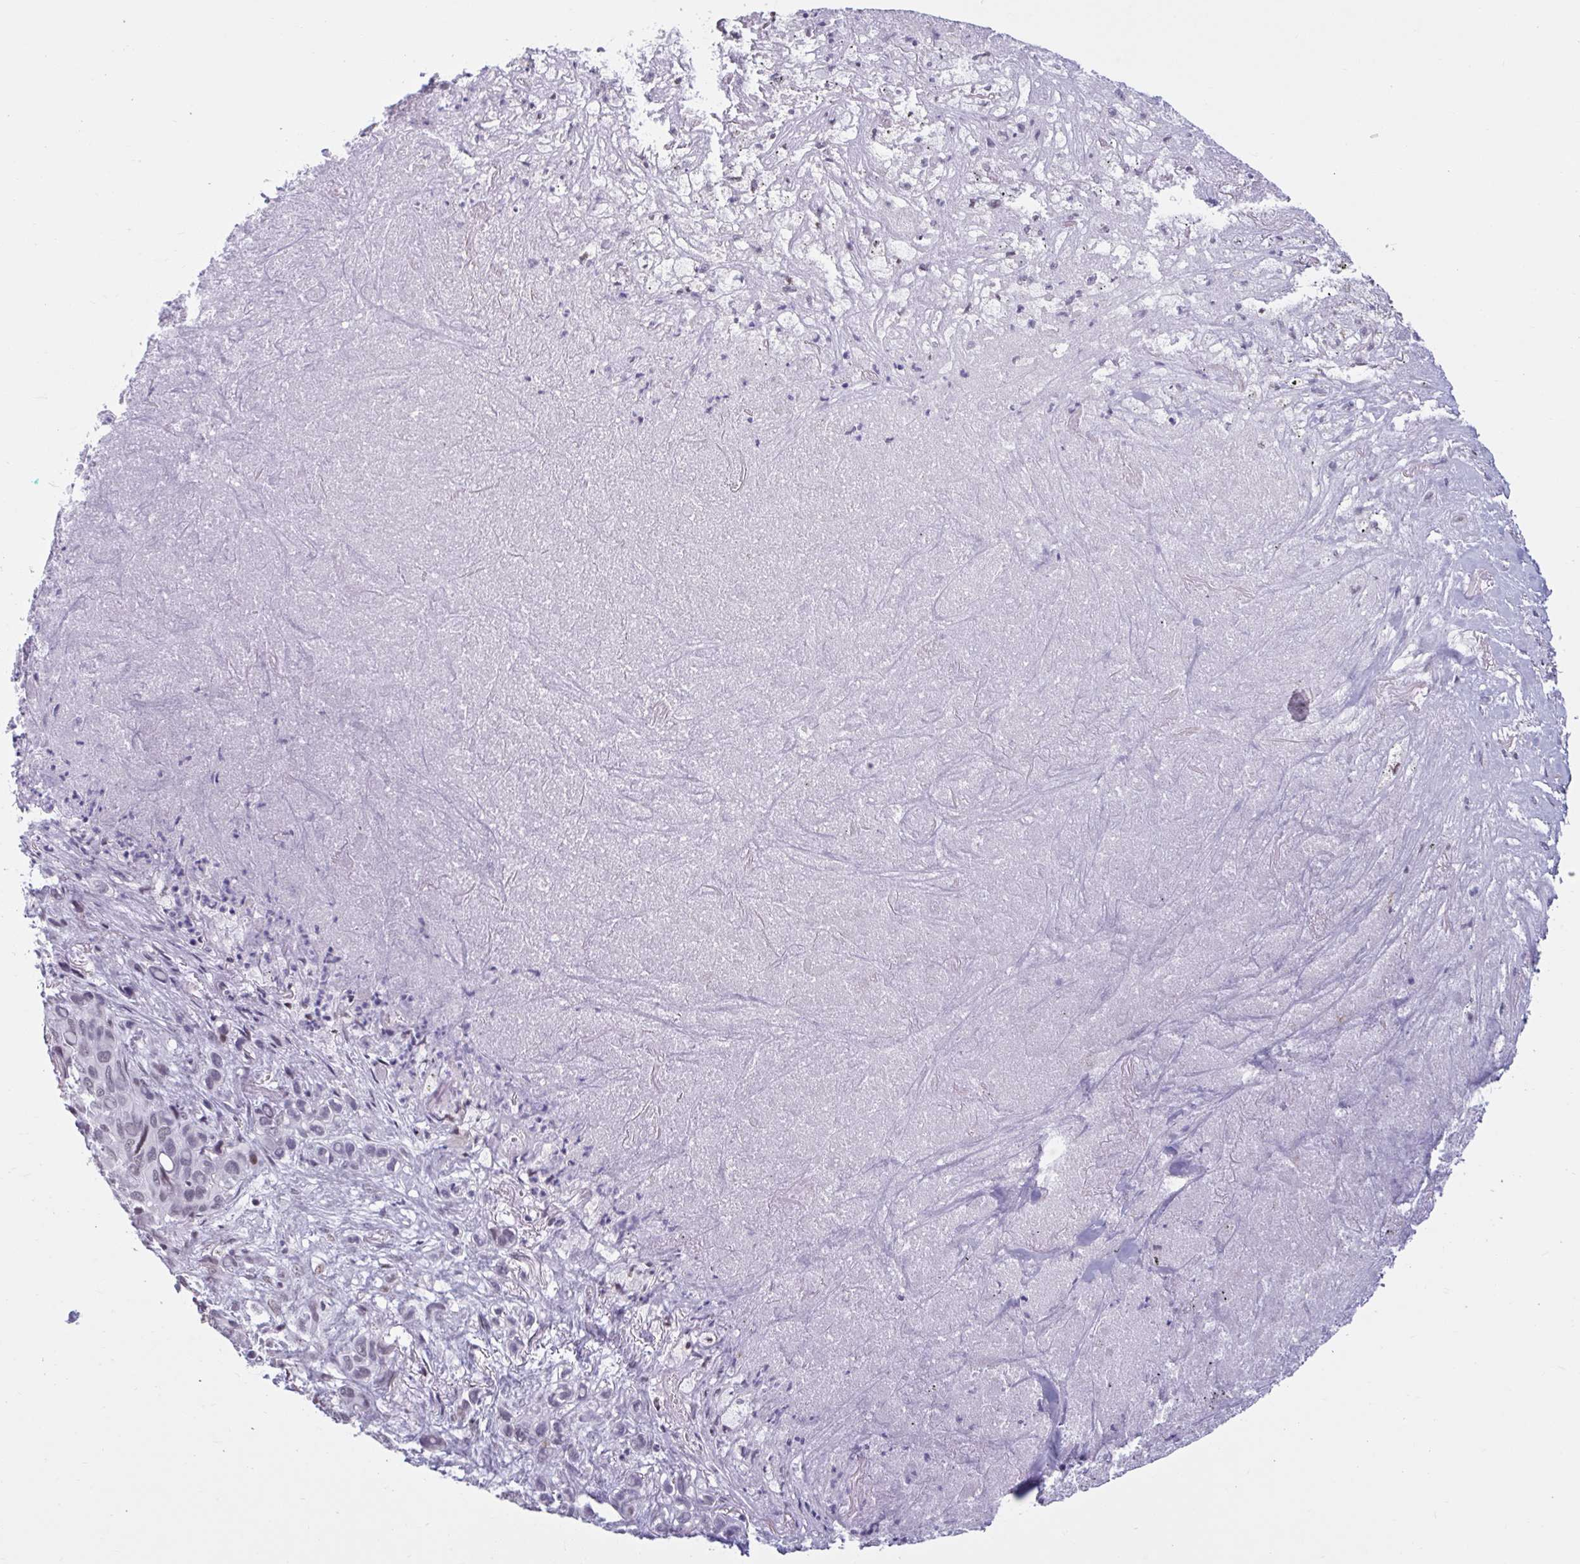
{"staining": {"intensity": "negative", "quantity": "none", "location": "none"}, "tissue": "melanoma", "cell_type": "Tumor cells", "image_type": "cancer", "snomed": [{"axis": "morphology", "description": "Malignant melanoma, Metastatic site"}, {"axis": "topography", "description": "Lung"}], "caption": "Tumor cells are negative for brown protein staining in malignant melanoma (metastatic site).", "gene": "HSD17B6", "patient": {"sex": "male", "age": 48}}